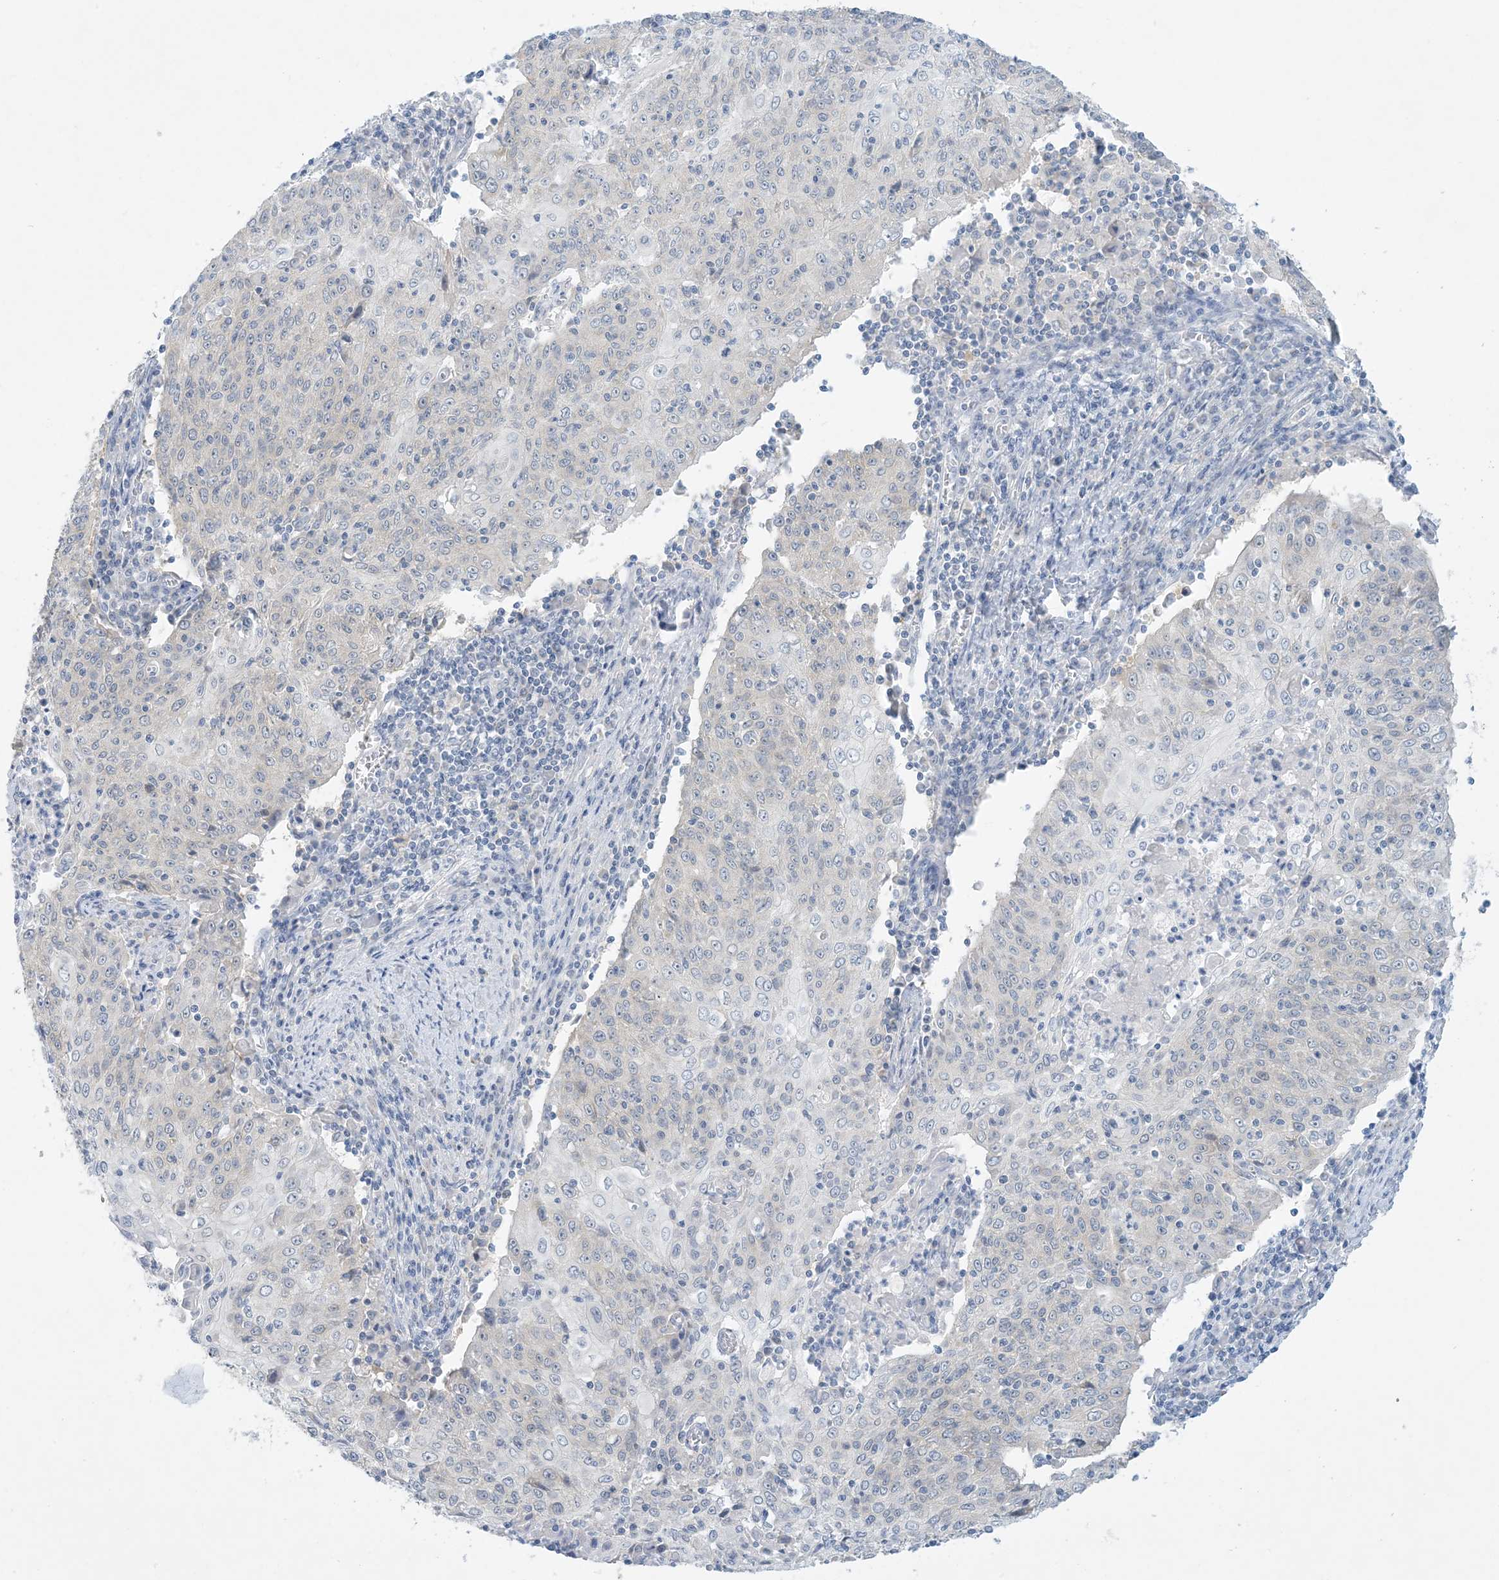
{"staining": {"intensity": "negative", "quantity": "none", "location": "none"}, "tissue": "cervical cancer", "cell_type": "Tumor cells", "image_type": "cancer", "snomed": [{"axis": "morphology", "description": "Squamous cell carcinoma, NOS"}, {"axis": "topography", "description": "Cervix"}], "caption": "Tumor cells show no significant protein expression in cervical squamous cell carcinoma.", "gene": "MRPS18A", "patient": {"sex": "female", "age": 48}}